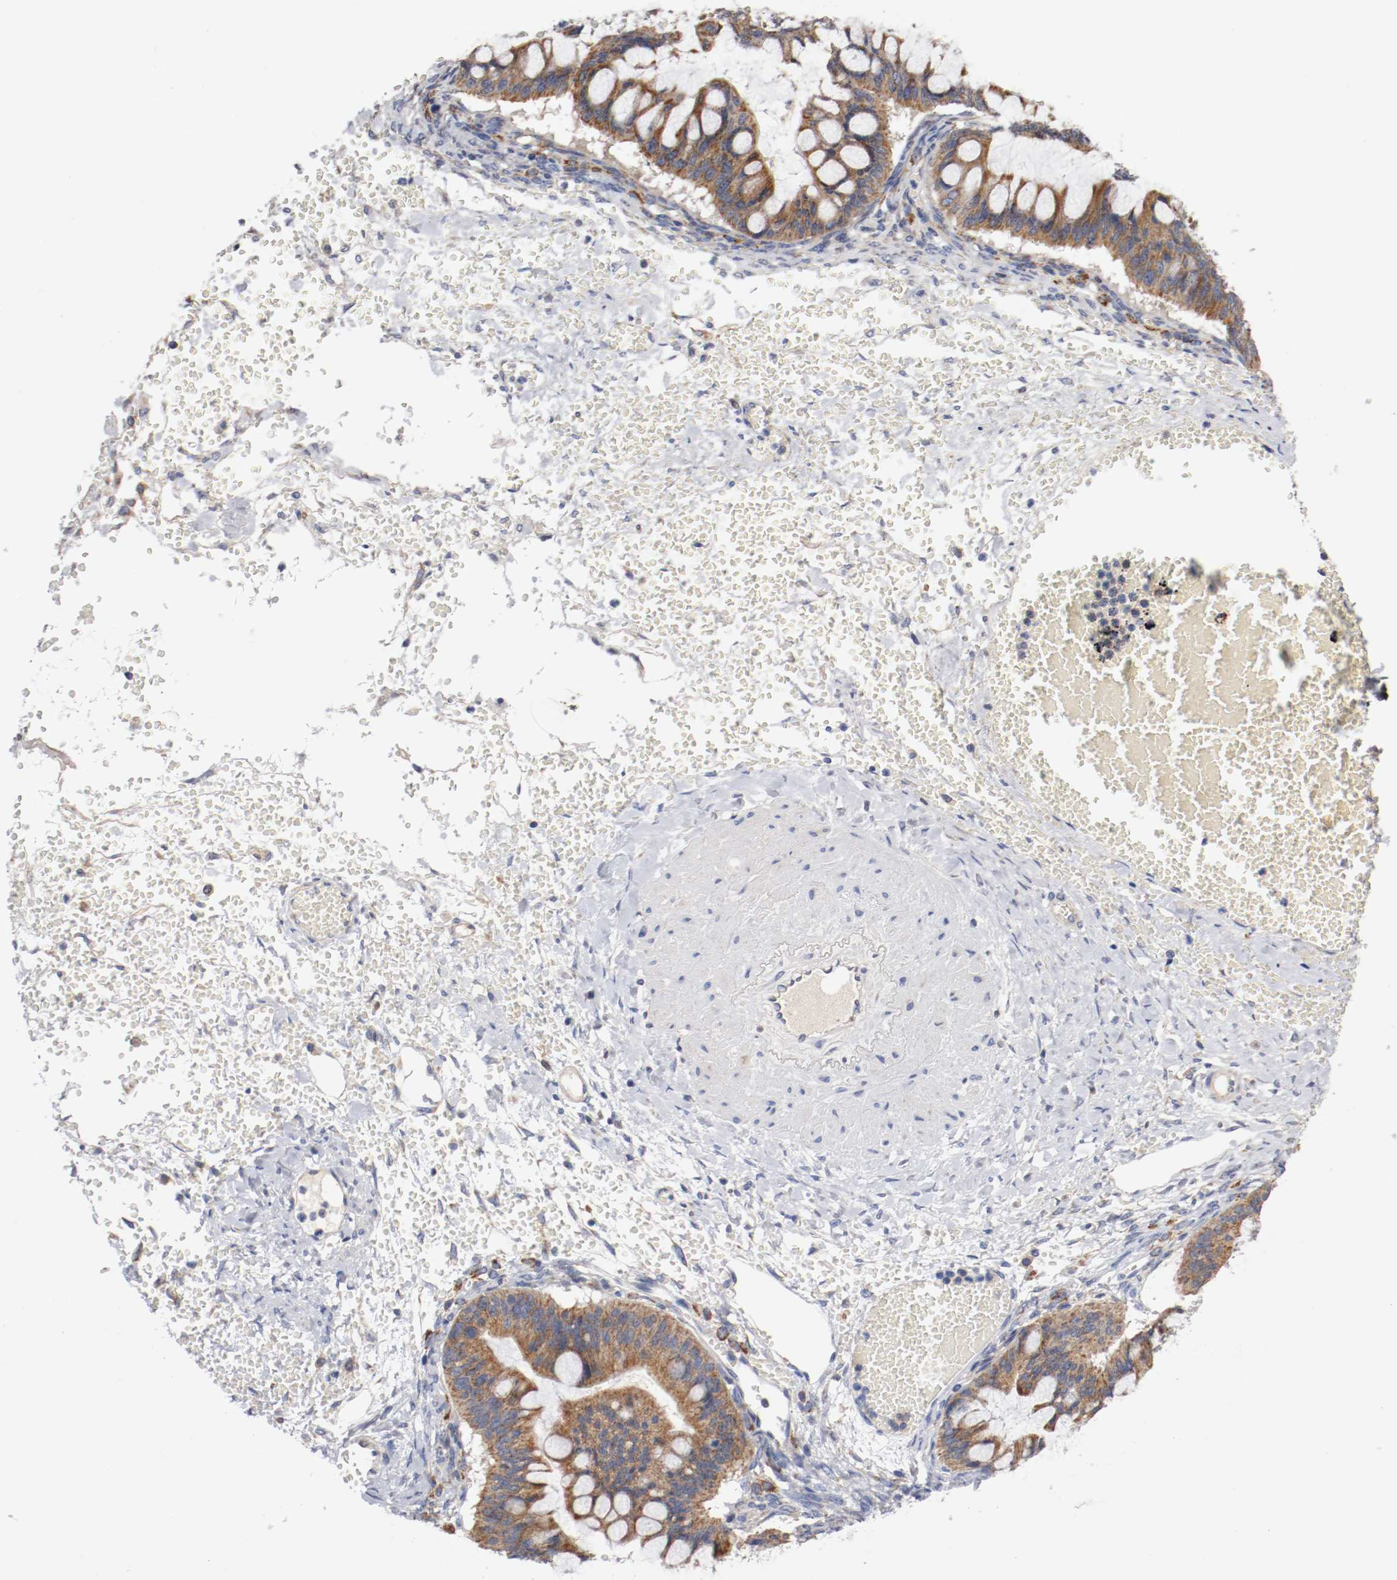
{"staining": {"intensity": "moderate", "quantity": ">75%", "location": "cytoplasmic/membranous"}, "tissue": "ovarian cancer", "cell_type": "Tumor cells", "image_type": "cancer", "snomed": [{"axis": "morphology", "description": "Cystadenocarcinoma, mucinous, NOS"}, {"axis": "topography", "description": "Ovary"}], "caption": "A histopathology image of human ovarian cancer stained for a protein displays moderate cytoplasmic/membranous brown staining in tumor cells. Using DAB (brown) and hematoxylin (blue) stains, captured at high magnification using brightfield microscopy.", "gene": "PCSK6", "patient": {"sex": "female", "age": 73}}